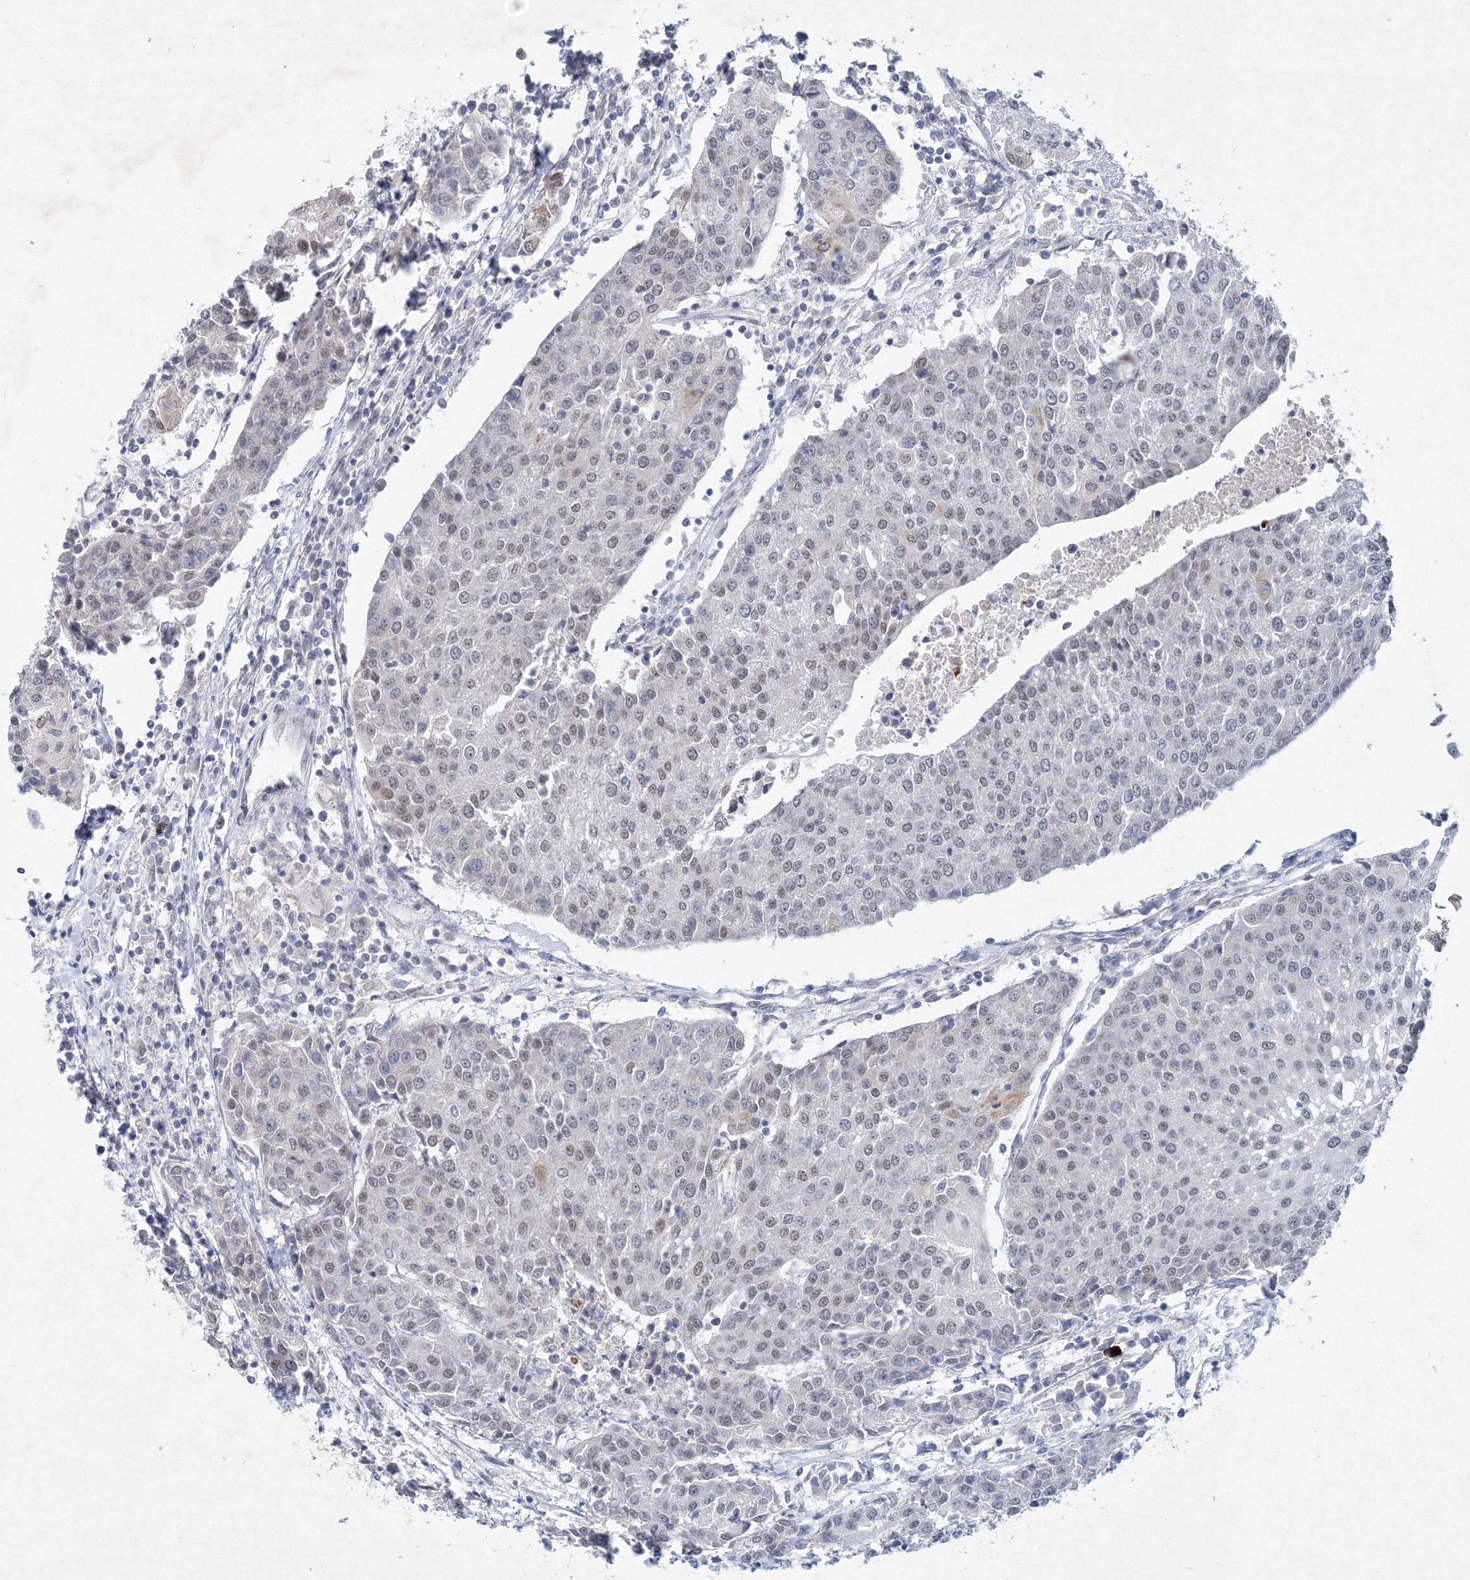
{"staining": {"intensity": "negative", "quantity": "none", "location": "none"}, "tissue": "urothelial cancer", "cell_type": "Tumor cells", "image_type": "cancer", "snomed": [{"axis": "morphology", "description": "Urothelial carcinoma, High grade"}, {"axis": "topography", "description": "Urinary bladder"}], "caption": "The micrograph reveals no significant staining in tumor cells of urothelial carcinoma (high-grade).", "gene": "SF3B6", "patient": {"sex": "female", "age": 85}}